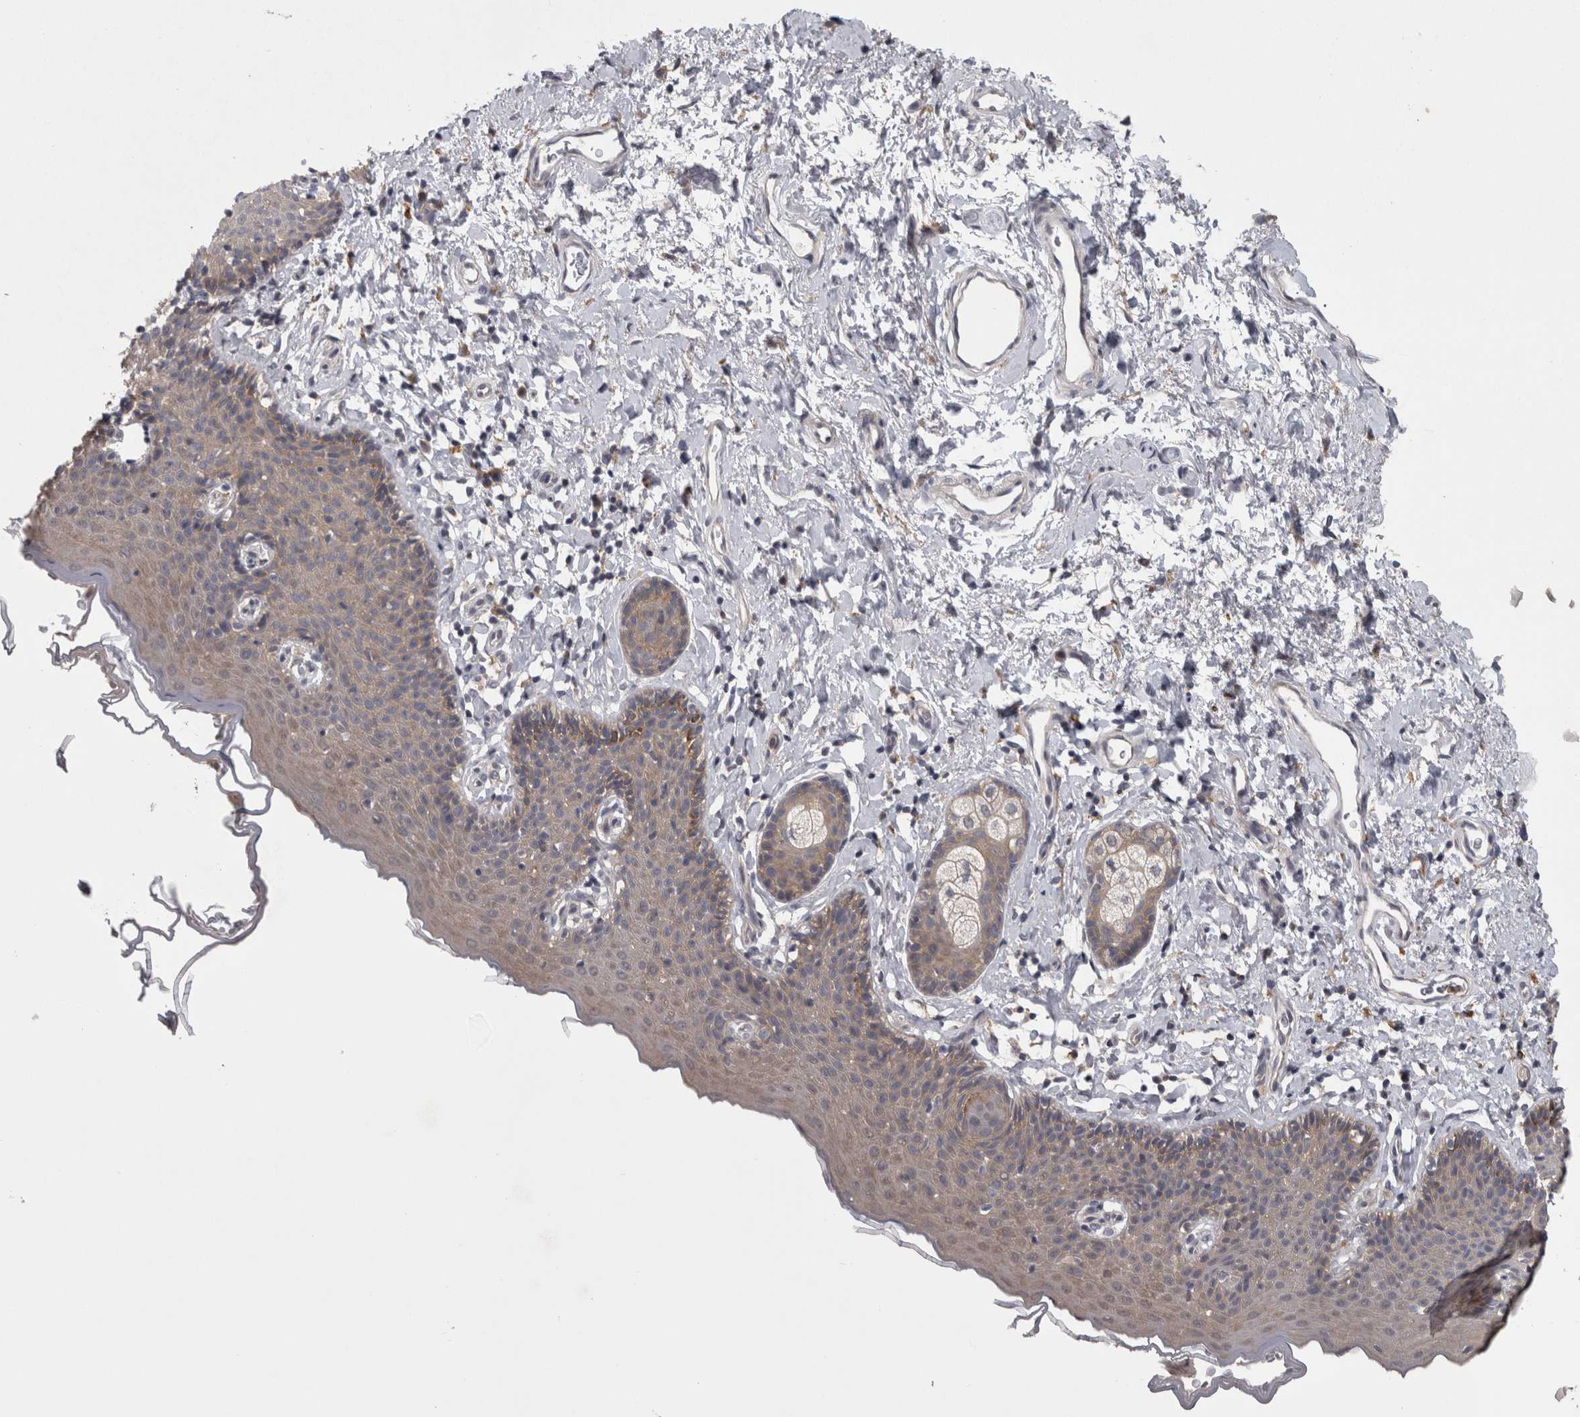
{"staining": {"intensity": "weak", "quantity": "25%-75%", "location": "cytoplasmic/membranous"}, "tissue": "skin", "cell_type": "Epidermal cells", "image_type": "normal", "snomed": [{"axis": "morphology", "description": "Normal tissue, NOS"}, {"axis": "topography", "description": "Vulva"}], "caption": "Protein expression analysis of unremarkable skin demonstrates weak cytoplasmic/membranous positivity in approximately 25%-75% of epidermal cells.", "gene": "PRKCI", "patient": {"sex": "female", "age": 66}}